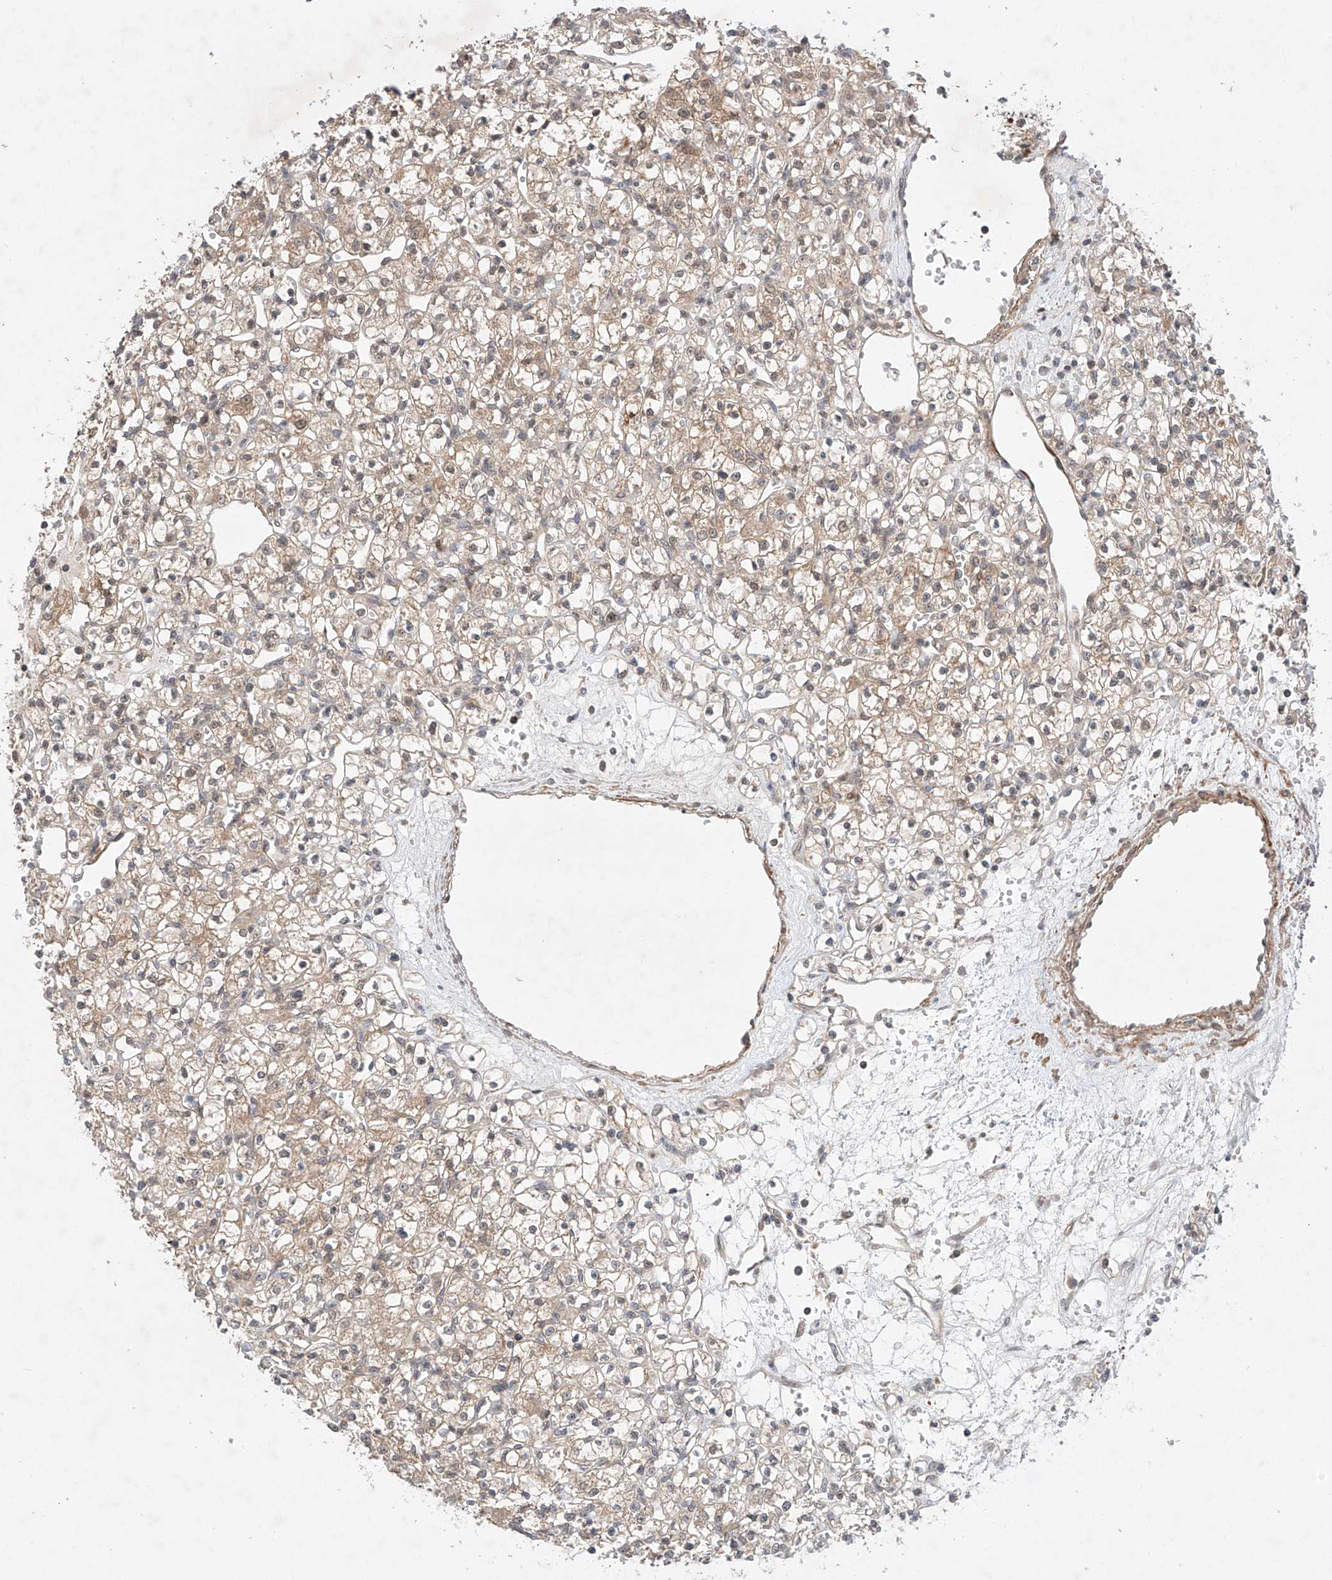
{"staining": {"intensity": "weak", "quantity": "<25%", "location": "cytoplasmic/membranous"}, "tissue": "renal cancer", "cell_type": "Tumor cells", "image_type": "cancer", "snomed": [{"axis": "morphology", "description": "Adenocarcinoma, NOS"}, {"axis": "topography", "description": "Kidney"}], "caption": "Immunohistochemistry (IHC) image of renal cancer stained for a protein (brown), which exhibits no expression in tumor cells. (DAB (3,3'-diaminobenzidine) IHC with hematoxylin counter stain).", "gene": "TSR2", "patient": {"sex": "female", "age": 59}}